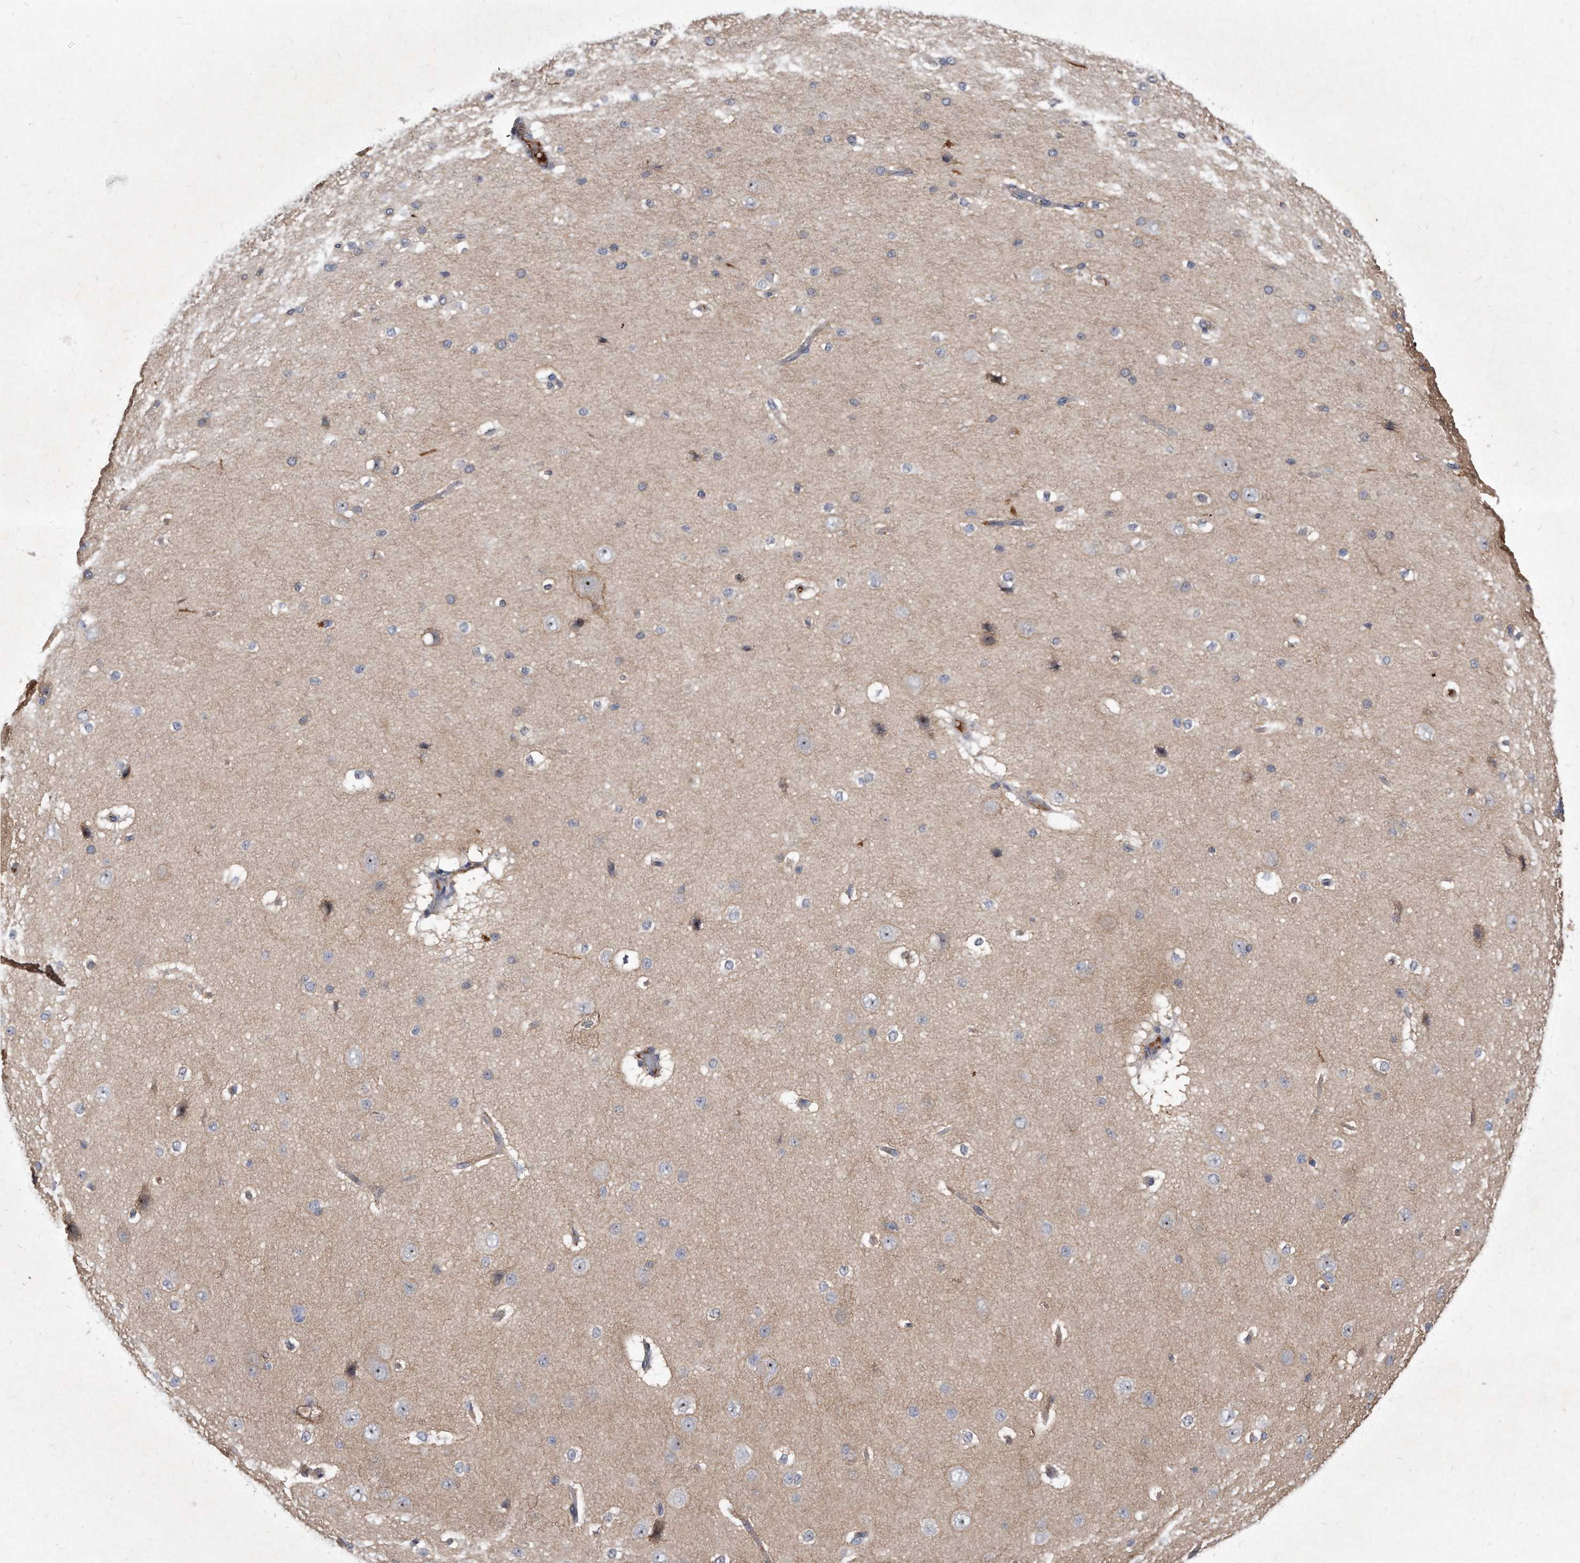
{"staining": {"intensity": "moderate", "quantity": "<25%", "location": "cytoplasmic/membranous"}, "tissue": "cerebral cortex", "cell_type": "Endothelial cells", "image_type": "normal", "snomed": [{"axis": "morphology", "description": "Normal tissue, NOS"}, {"axis": "morphology", "description": "Developmental malformation"}, {"axis": "topography", "description": "Cerebral cortex"}], "caption": "A photomicrograph showing moderate cytoplasmic/membranous expression in approximately <25% of endothelial cells in benign cerebral cortex, as visualized by brown immunohistochemical staining.", "gene": "PGBD2", "patient": {"sex": "female", "age": 30}}